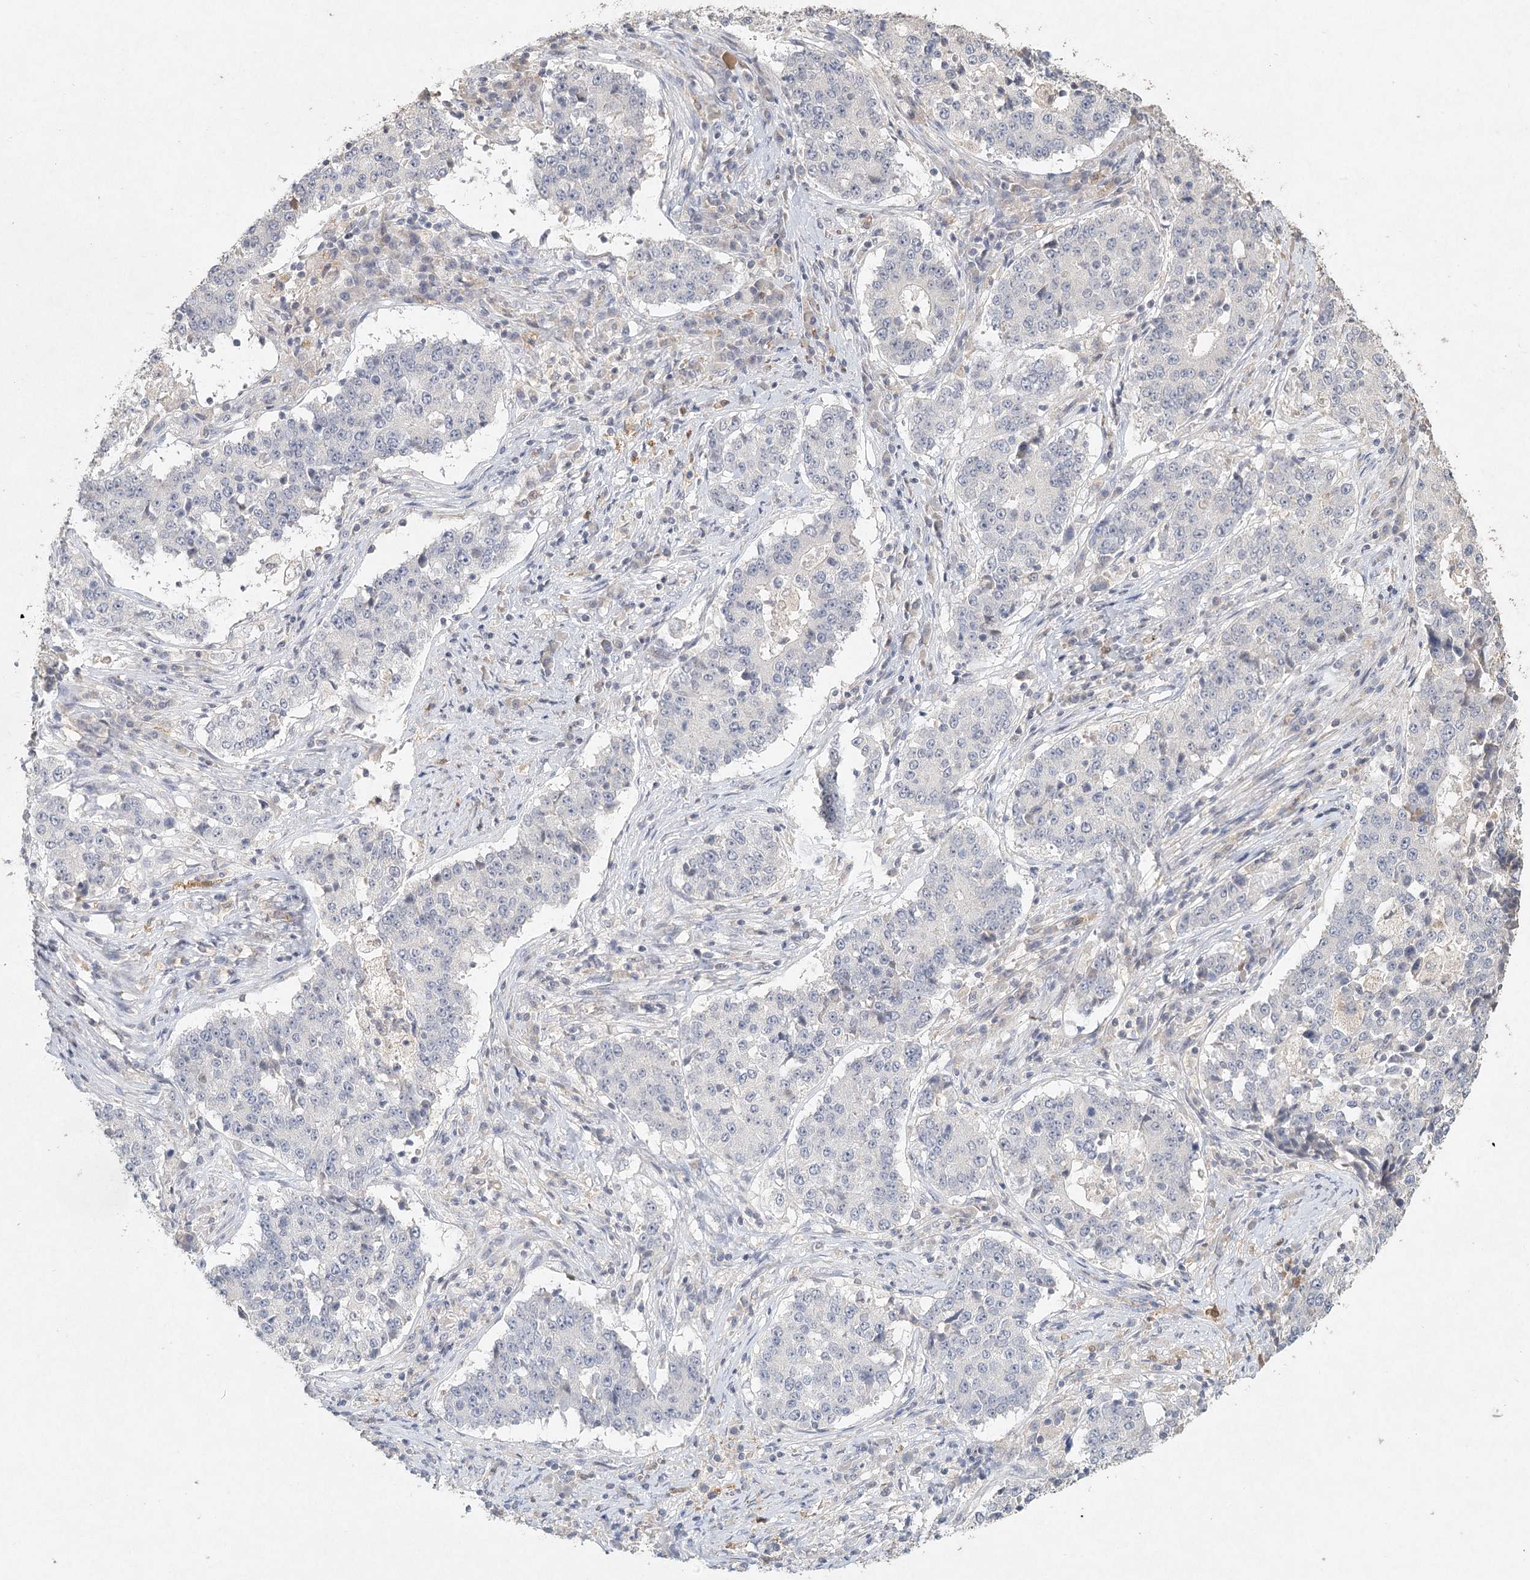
{"staining": {"intensity": "negative", "quantity": "none", "location": "none"}, "tissue": "stomach cancer", "cell_type": "Tumor cells", "image_type": "cancer", "snomed": [{"axis": "morphology", "description": "Adenocarcinoma, NOS"}, {"axis": "topography", "description": "Stomach"}], "caption": "Tumor cells show no significant staining in stomach cancer.", "gene": "ARSI", "patient": {"sex": "male", "age": 59}}